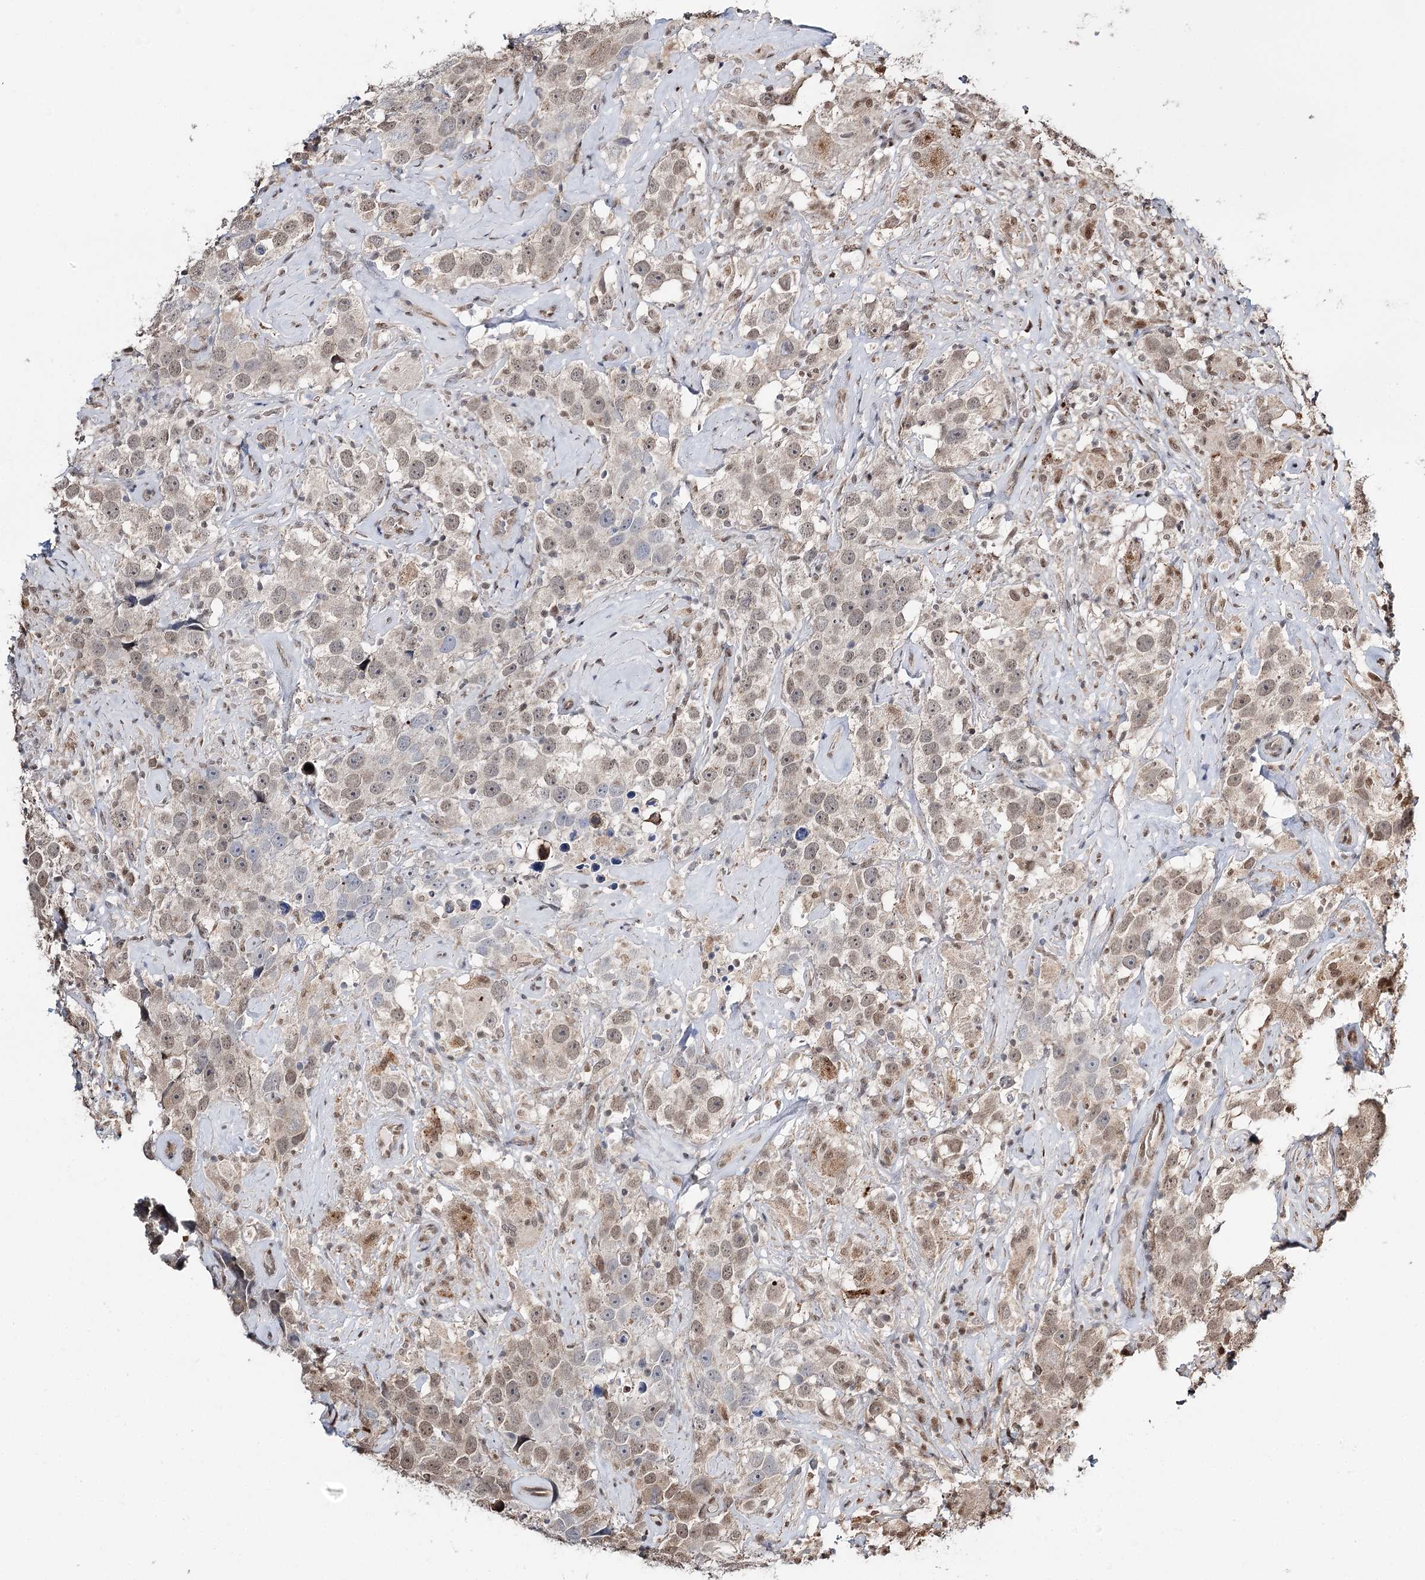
{"staining": {"intensity": "weak", "quantity": "<25%", "location": "nuclear"}, "tissue": "testis cancer", "cell_type": "Tumor cells", "image_type": "cancer", "snomed": [{"axis": "morphology", "description": "Seminoma, NOS"}, {"axis": "topography", "description": "Testis"}], "caption": "A micrograph of seminoma (testis) stained for a protein displays no brown staining in tumor cells.", "gene": "RPS27A", "patient": {"sex": "male", "age": 49}}